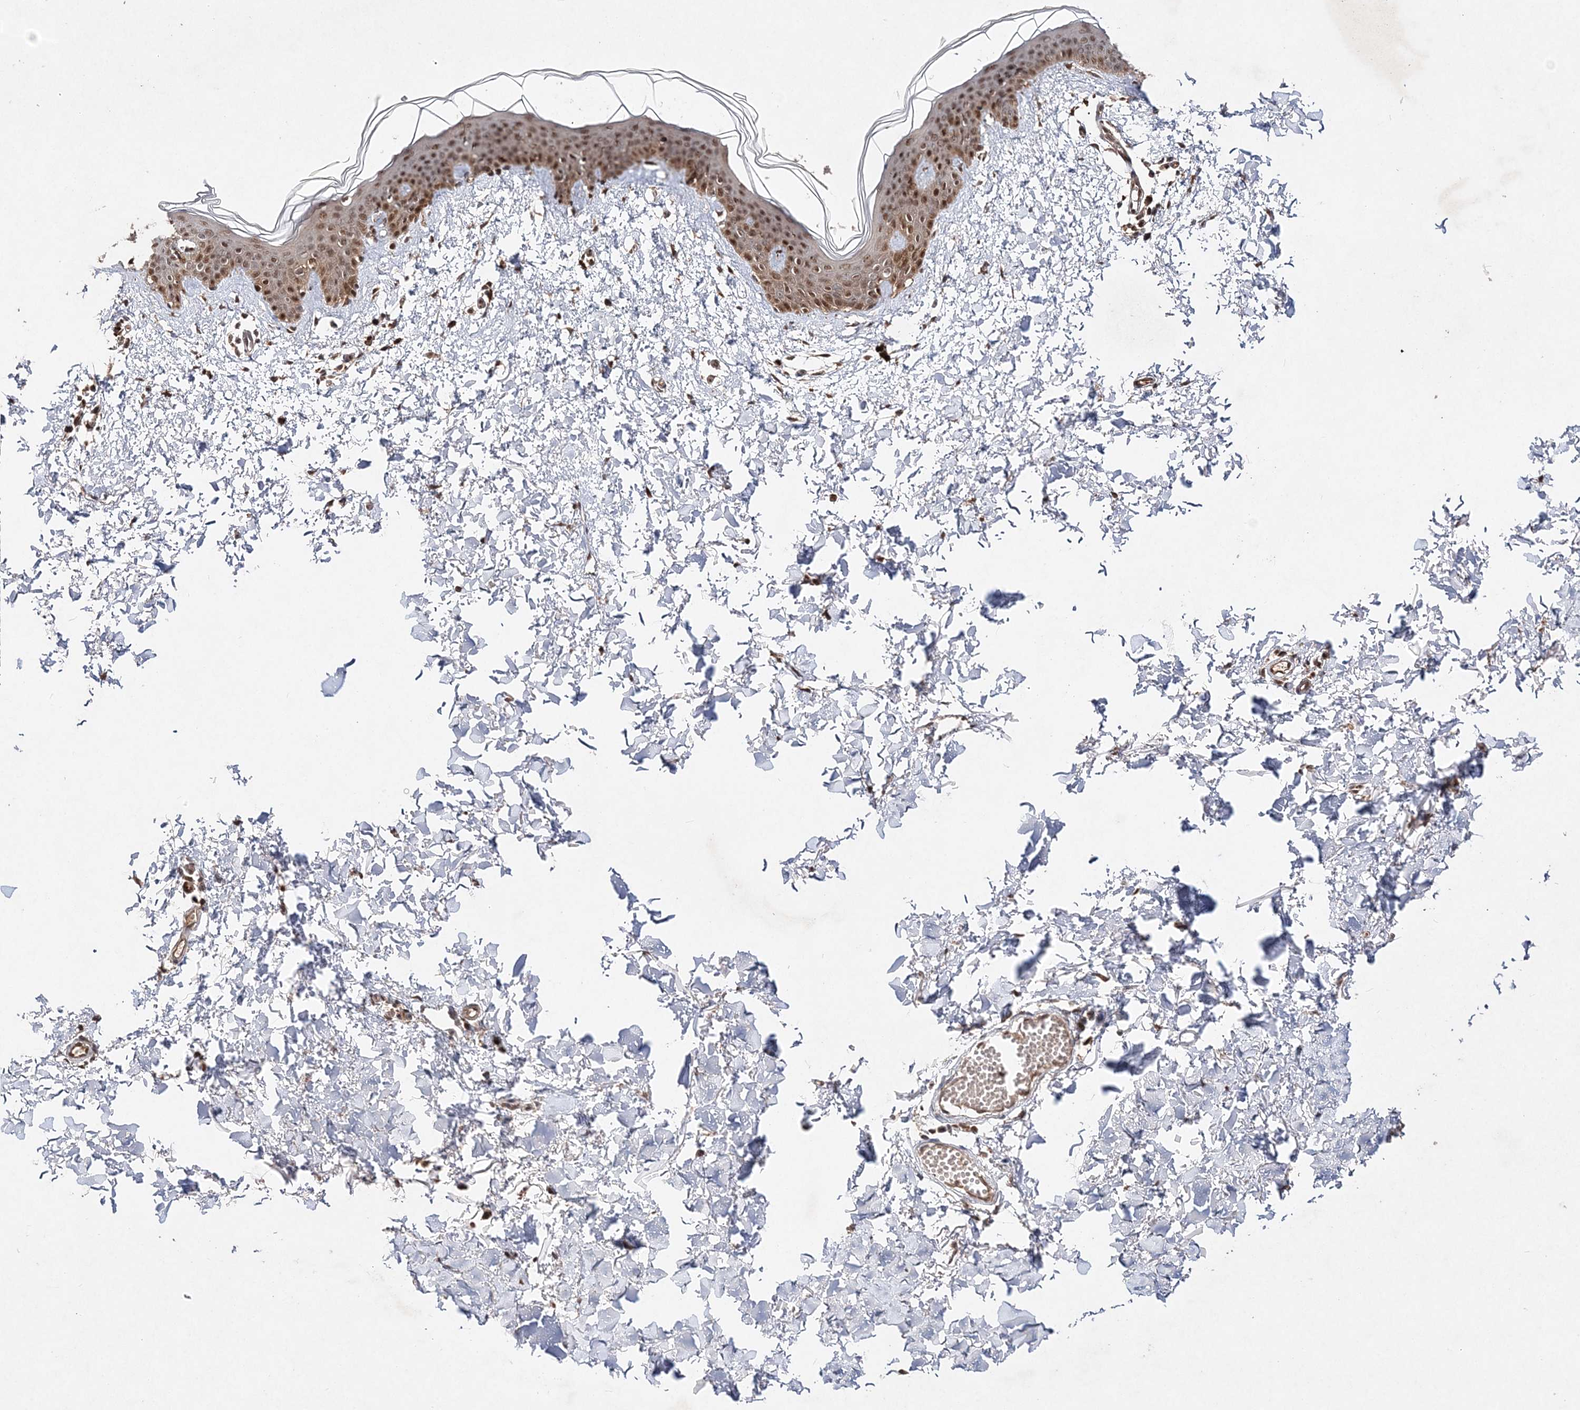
{"staining": {"intensity": "moderate", "quantity": ">75%", "location": "nuclear"}, "tissue": "skin", "cell_type": "Fibroblasts", "image_type": "normal", "snomed": [{"axis": "morphology", "description": "Normal tissue, NOS"}, {"axis": "topography", "description": "Skin"}], "caption": "Immunohistochemistry image of benign skin: human skin stained using immunohistochemistry exhibits medium levels of moderate protein expression localized specifically in the nuclear of fibroblasts, appearing as a nuclear brown color.", "gene": "NIF3L1", "patient": {"sex": "female", "age": 46}}